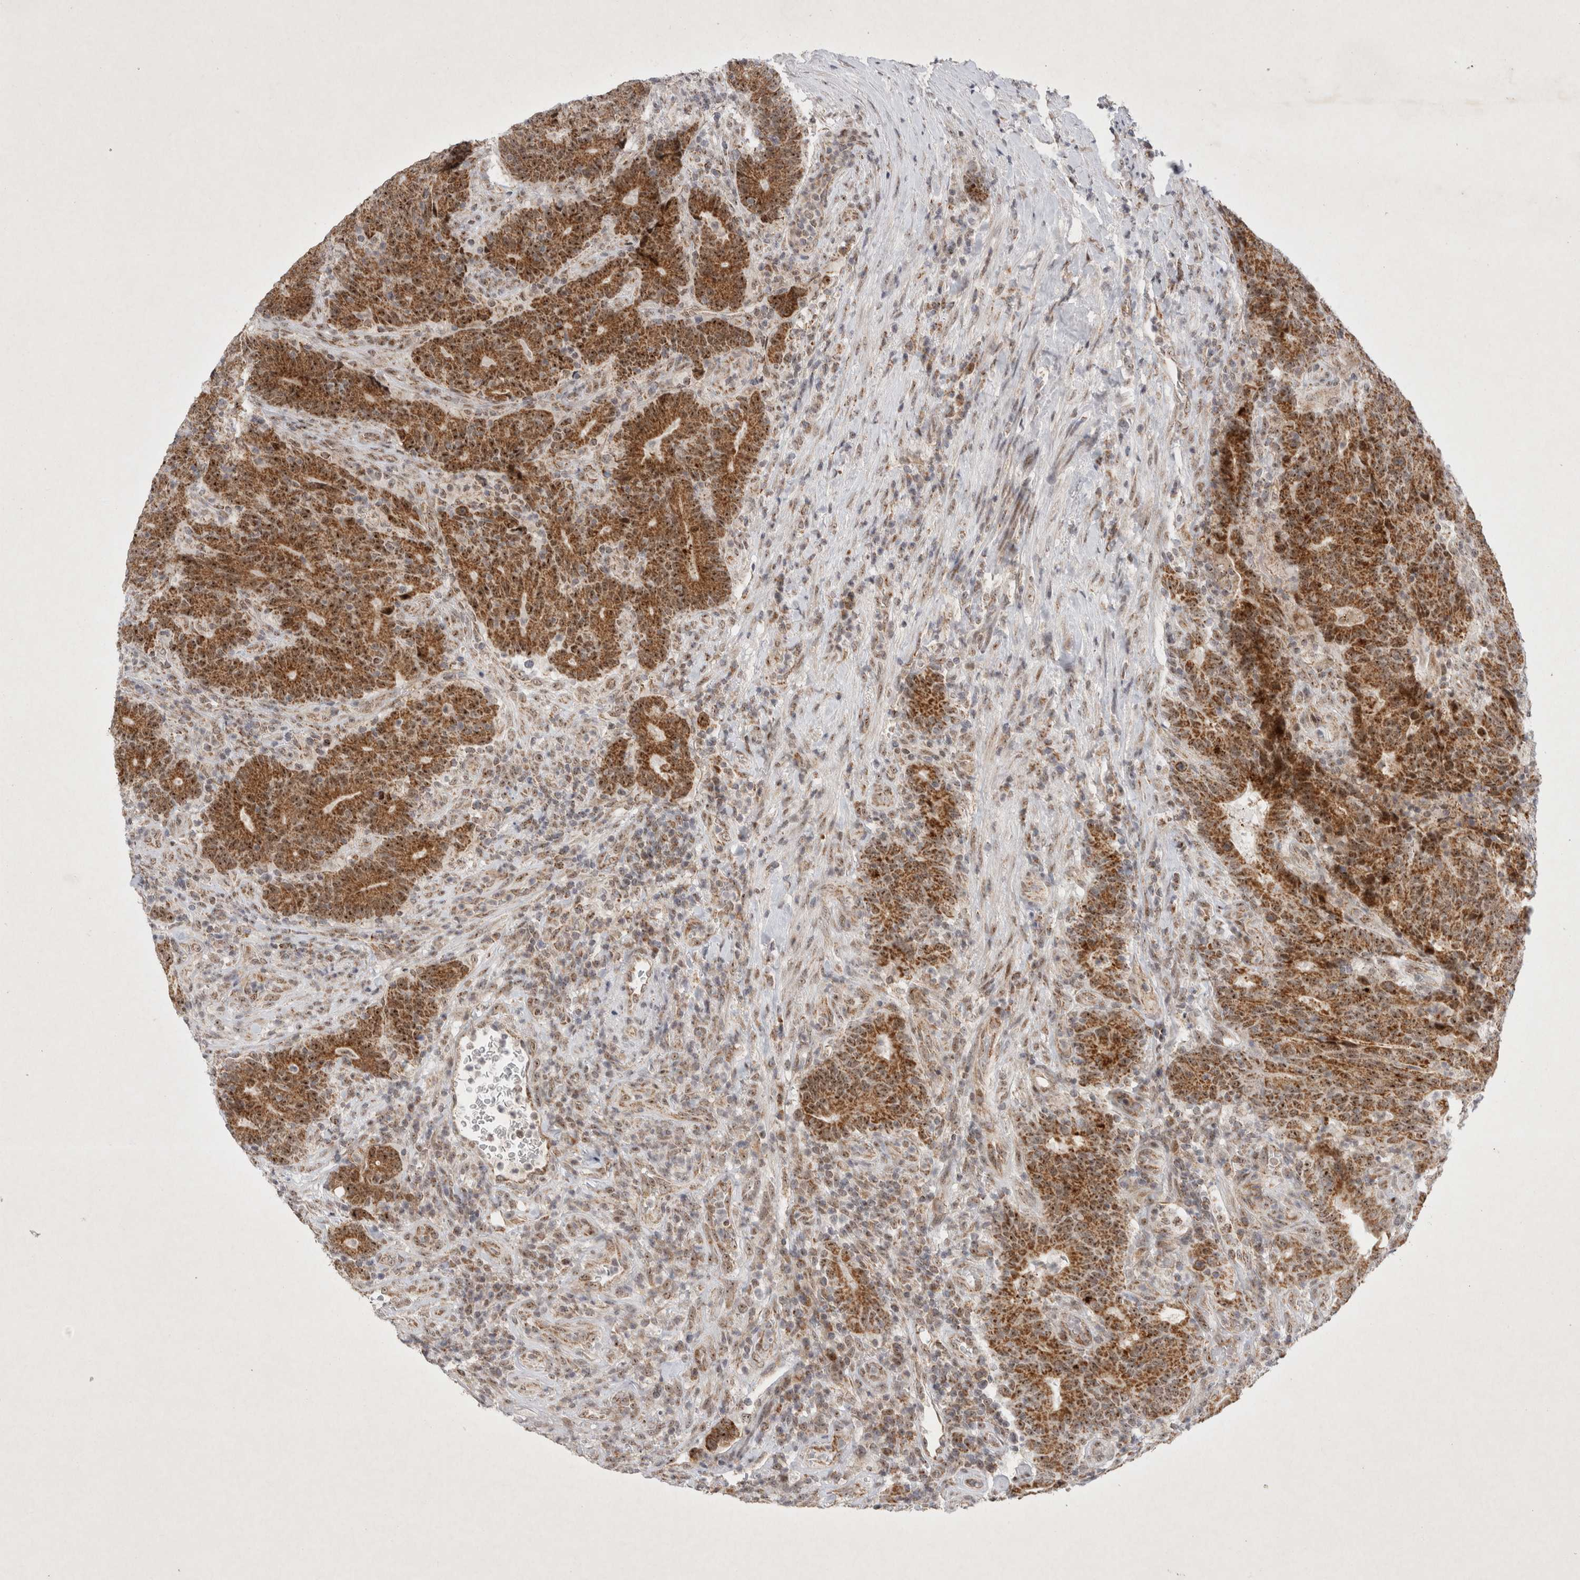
{"staining": {"intensity": "moderate", "quantity": ">75%", "location": "cytoplasmic/membranous,nuclear"}, "tissue": "colorectal cancer", "cell_type": "Tumor cells", "image_type": "cancer", "snomed": [{"axis": "morphology", "description": "Normal tissue, NOS"}, {"axis": "morphology", "description": "Adenocarcinoma, NOS"}, {"axis": "topography", "description": "Colon"}], "caption": "Human colorectal adenocarcinoma stained with a brown dye demonstrates moderate cytoplasmic/membranous and nuclear positive staining in about >75% of tumor cells.", "gene": "MRPL37", "patient": {"sex": "female", "age": 75}}